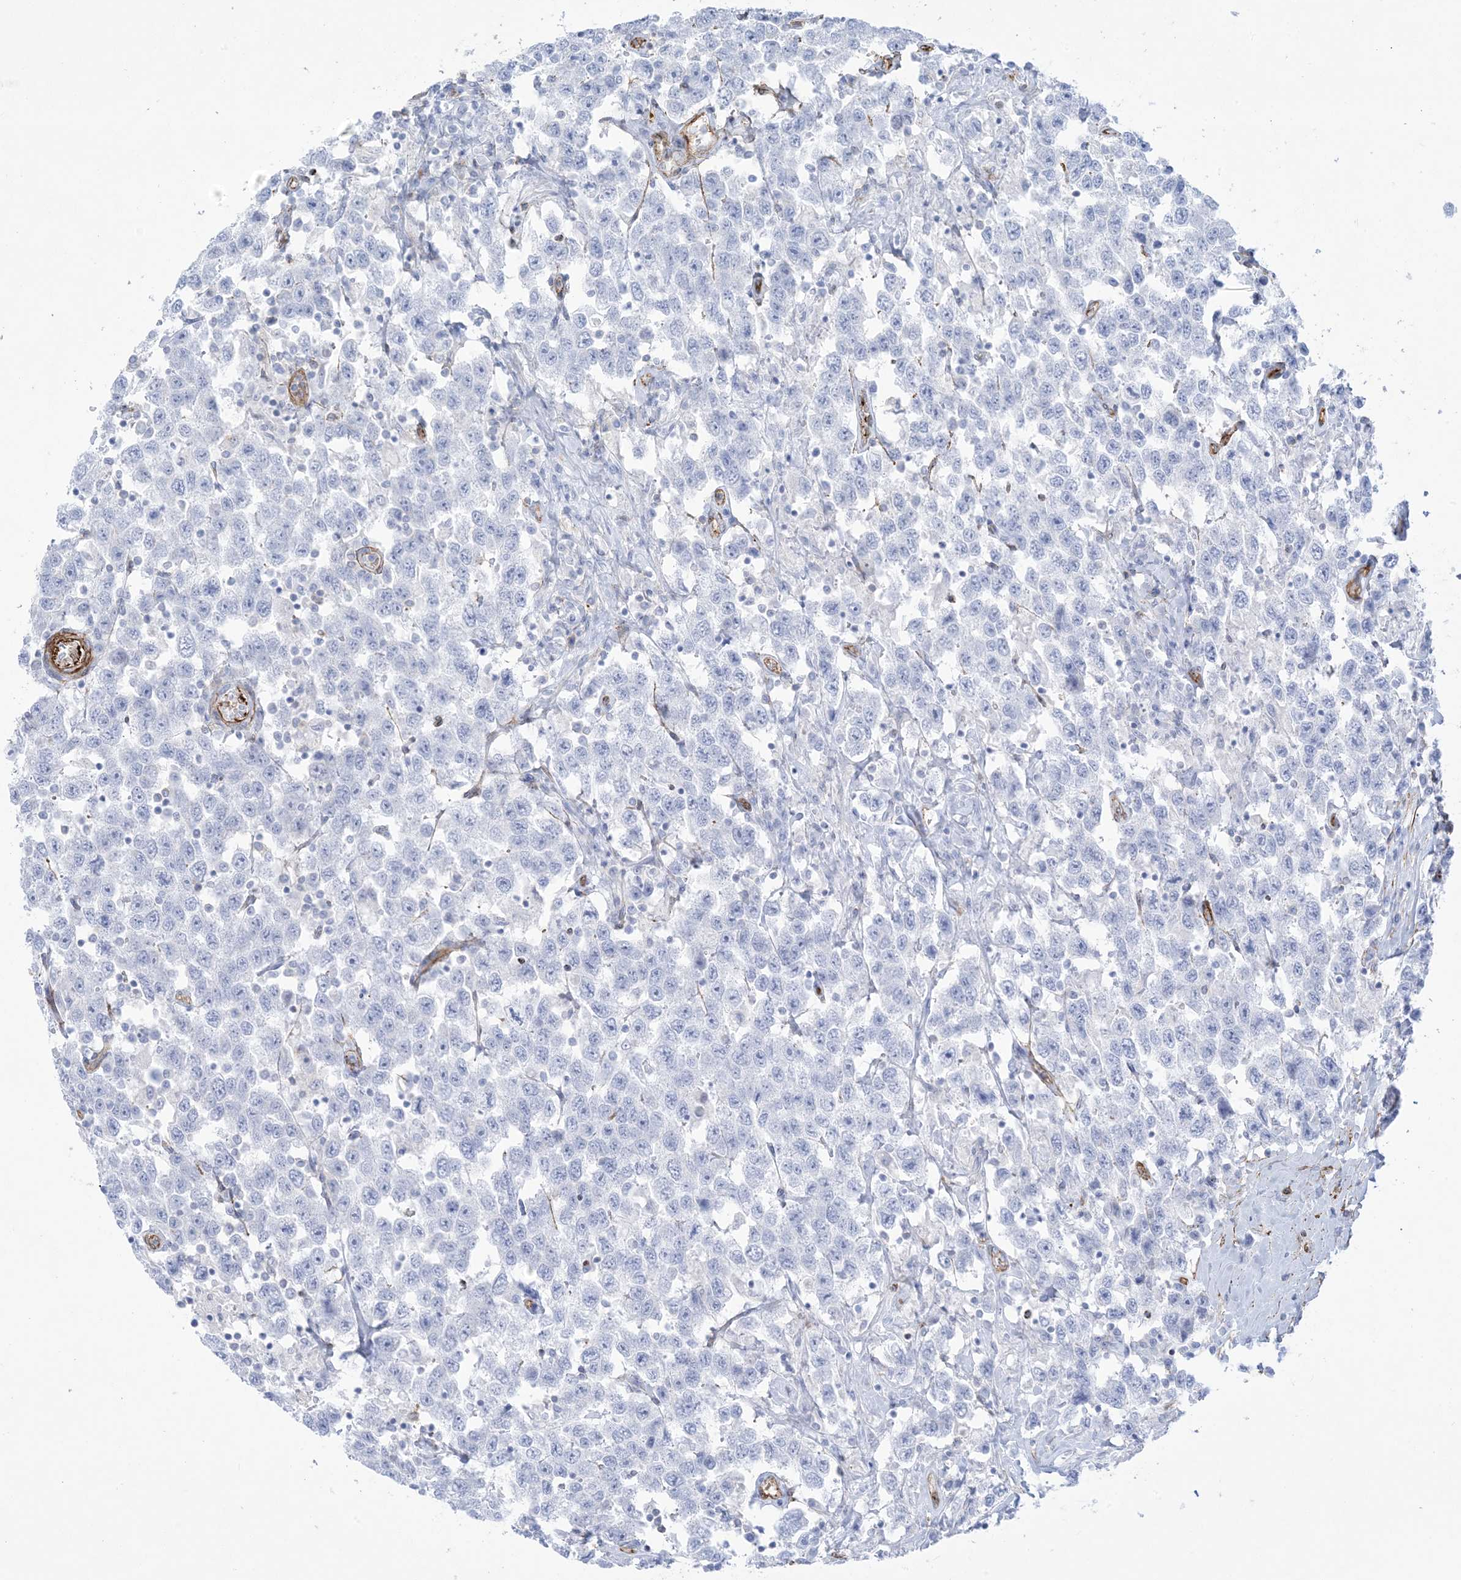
{"staining": {"intensity": "negative", "quantity": "none", "location": "none"}, "tissue": "testis cancer", "cell_type": "Tumor cells", "image_type": "cancer", "snomed": [{"axis": "morphology", "description": "Seminoma, NOS"}, {"axis": "topography", "description": "Testis"}], "caption": "An image of human testis cancer is negative for staining in tumor cells. (DAB IHC, high magnification).", "gene": "B3GNT7", "patient": {"sex": "male", "age": 41}}